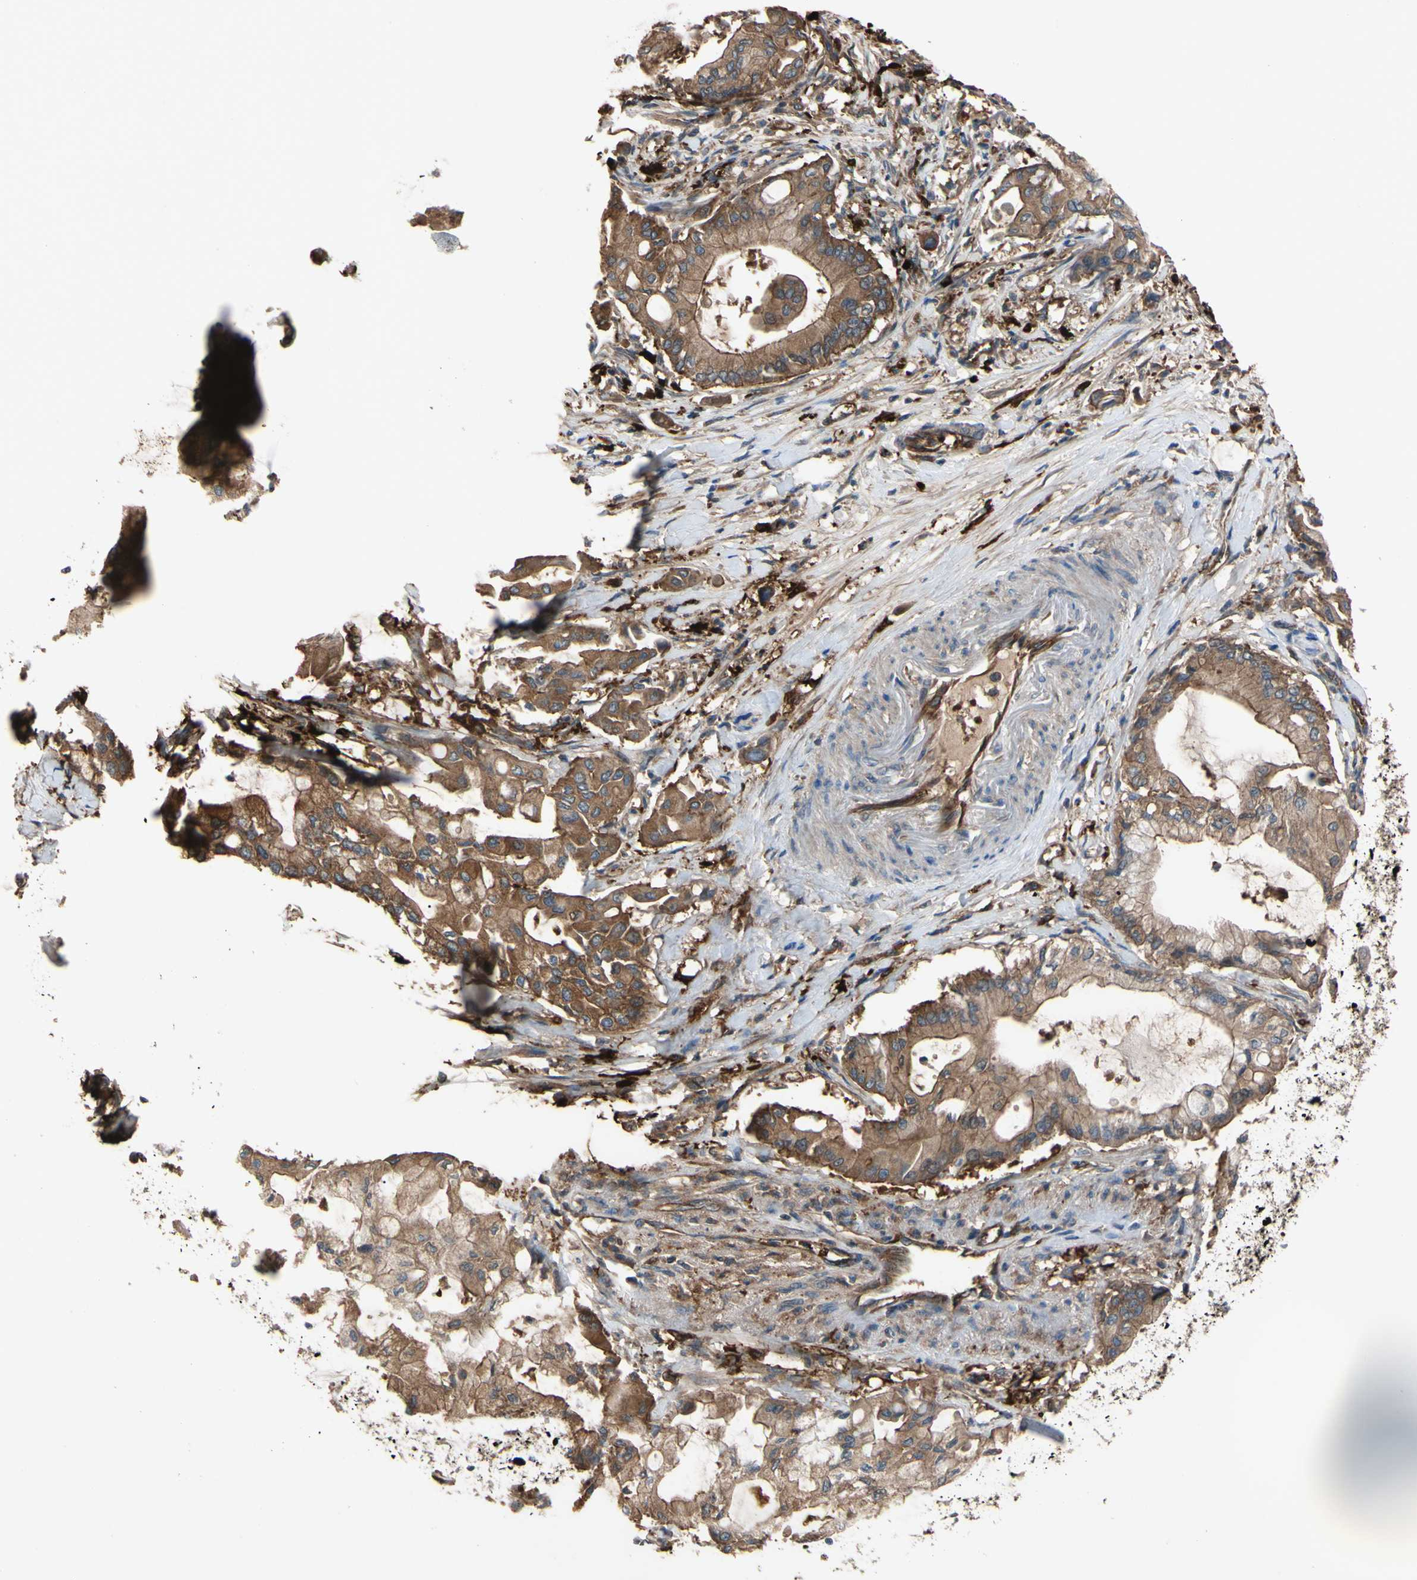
{"staining": {"intensity": "moderate", "quantity": ">75%", "location": "cytoplasmic/membranous"}, "tissue": "pancreatic cancer", "cell_type": "Tumor cells", "image_type": "cancer", "snomed": [{"axis": "morphology", "description": "Adenocarcinoma, NOS"}, {"axis": "morphology", "description": "Adenocarcinoma, metastatic, NOS"}, {"axis": "topography", "description": "Lymph node"}, {"axis": "topography", "description": "Pancreas"}, {"axis": "topography", "description": "Duodenum"}], "caption": "An image of human pancreatic adenocarcinoma stained for a protein demonstrates moderate cytoplasmic/membranous brown staining in tumor cells.", "gene": "PTPN12", "patient": {"sex": "female", "age": 64}}